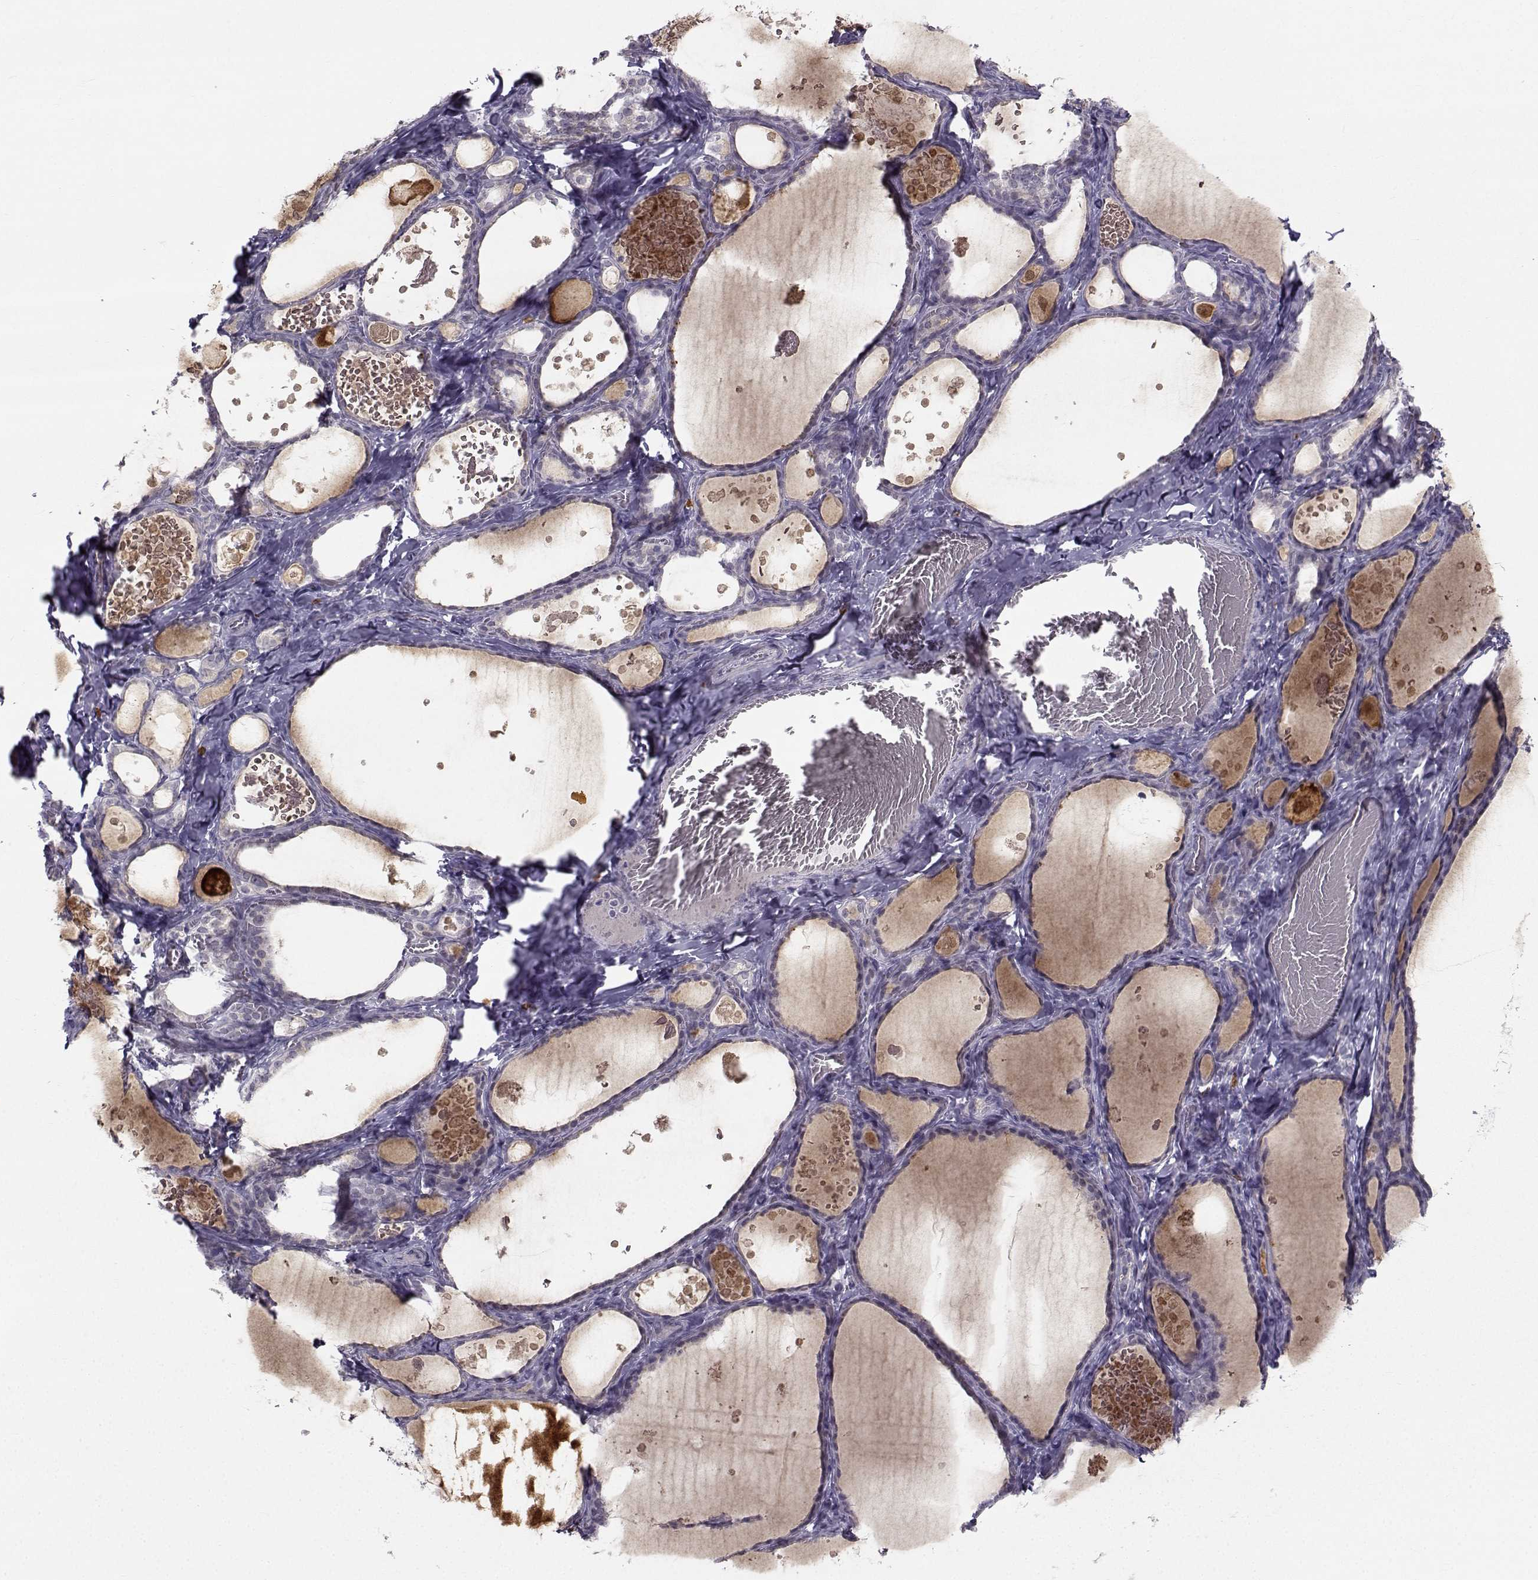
{"staining": {"intensity": "negative", "quantity": "none", "location": "none"}, "tissue": "thyroid gland", "cell_type": "Glandular cells", "image_type": "normal", "snomed": [{"axis": "morphology", "description": "Normal tissue, NOS"}, {"axis": "topography", "description": "Thyroid gland"}], "caption": "This is an immunohistochemistry (IHC) photomicrograph of benign thyroid gland. There is no positivity in glandular cells.", "gene": "LRP8", "patient": {"sex": "female", "age": 56}}